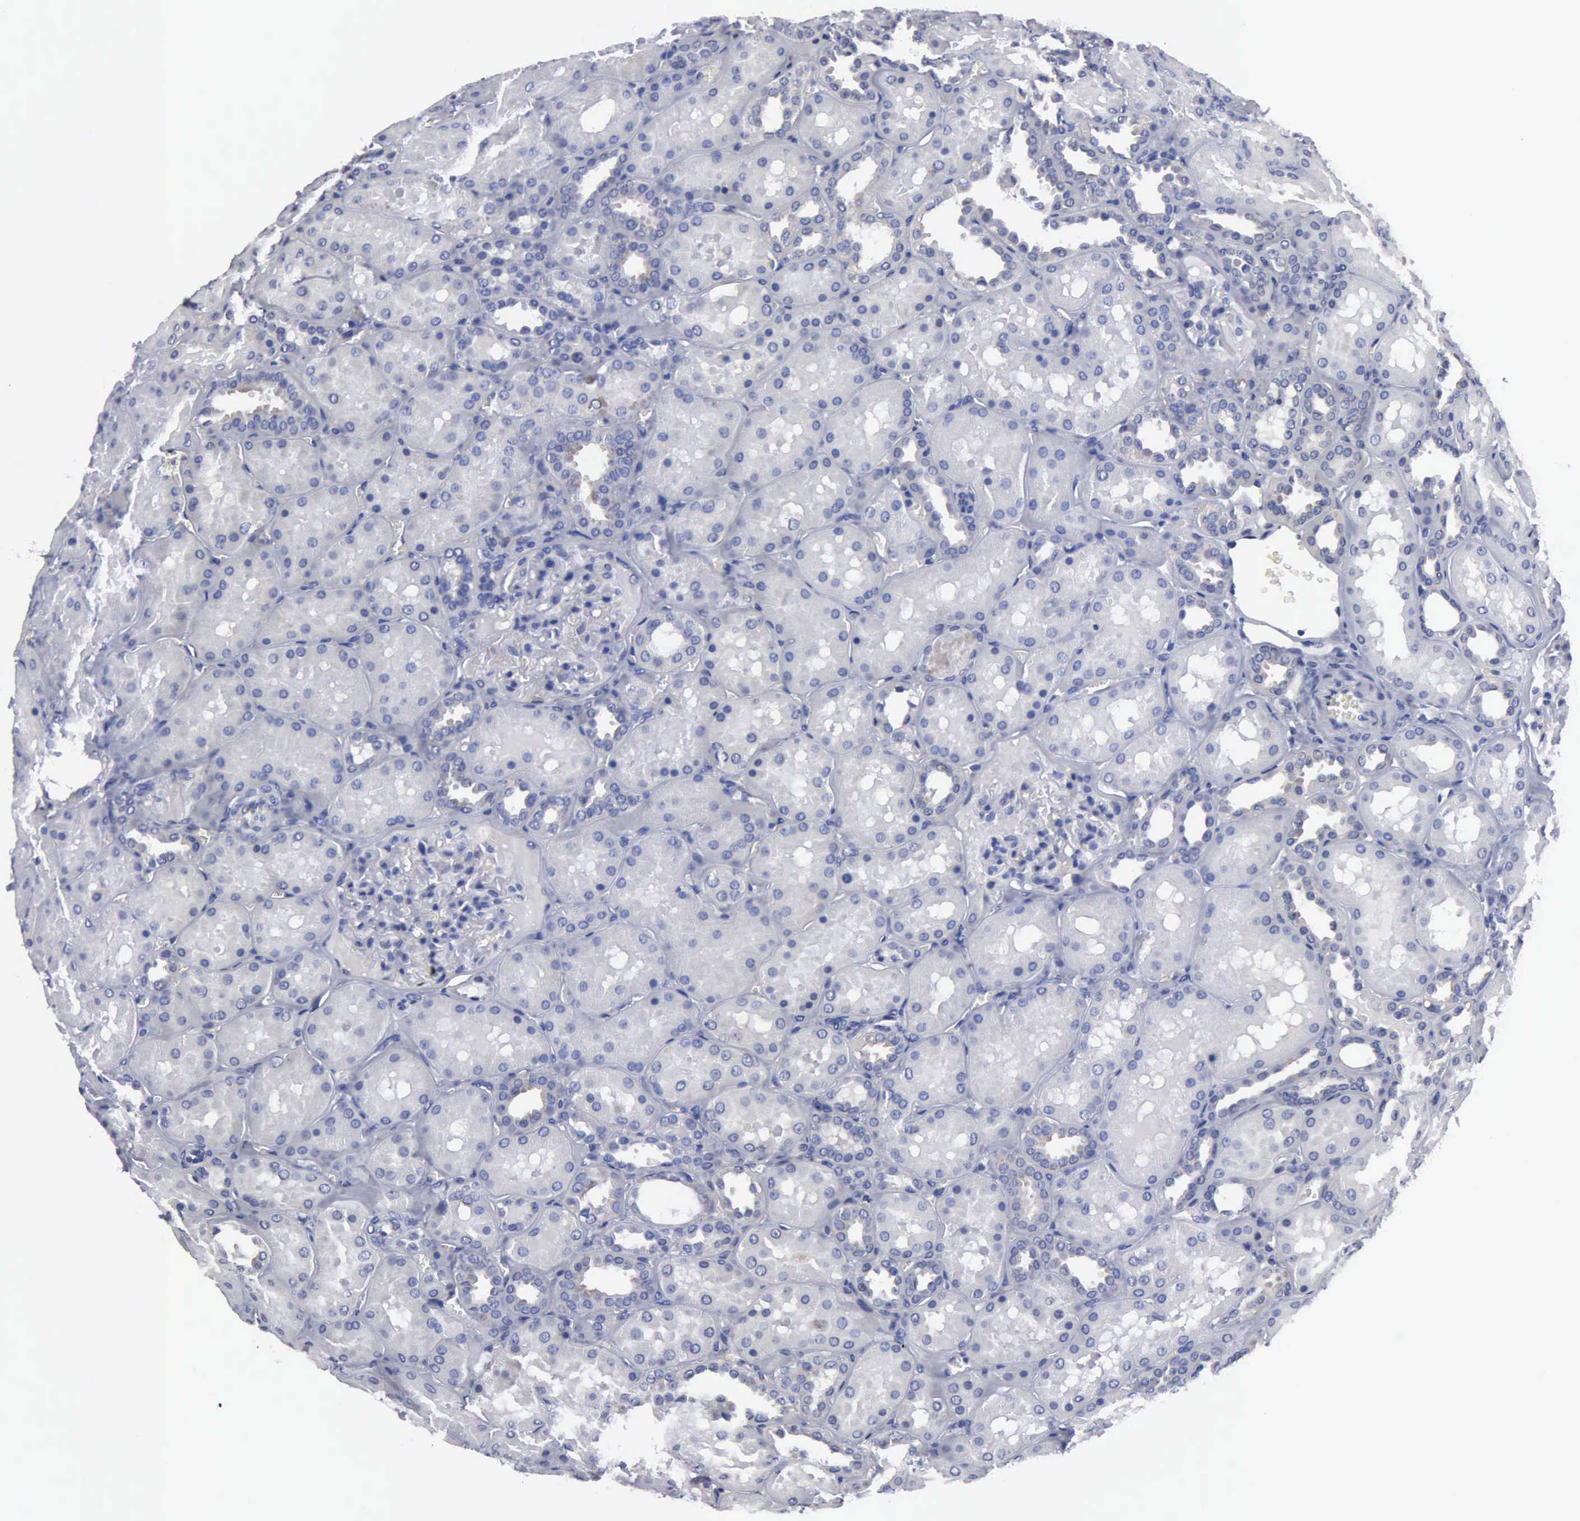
{"staining": {"intensity": "negative", "quantity": "none", "location": "none"}, "tissue": "kidney", "cell_type": "Cells in glomeruli", "image_type": "normal", "snomed": [{"axis": "morphology", "description": "Normal tissue, NOS"}, {"axis": "topography", "description": "Kidney"}], "caption": "The image shows no significant staining in cells in glomeruli of kidney.", "gene": "TXLNG", "patient": {"sex": "female", "age": 52}}